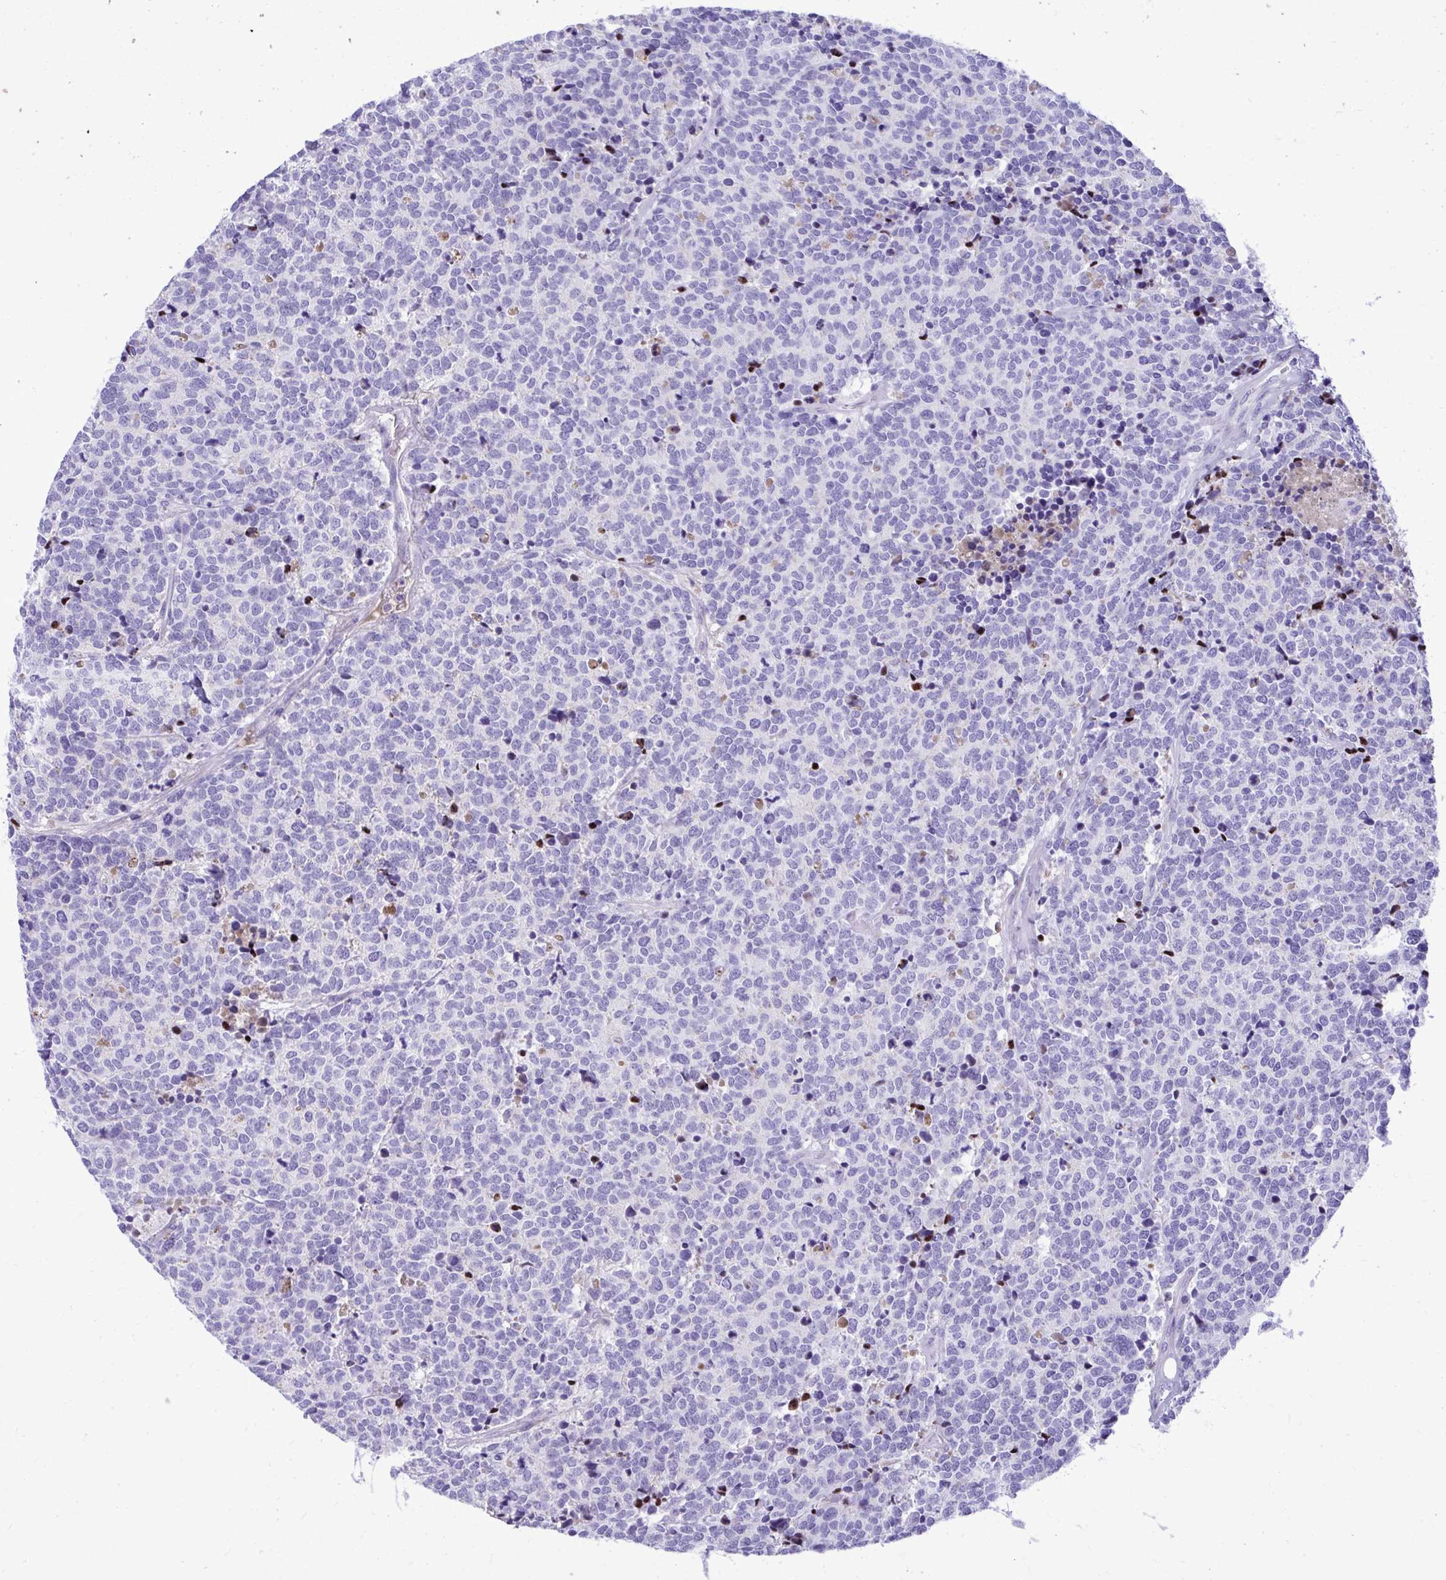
{"staining": {"intensity": "negative", "quantity": "none", "location": "none"}, "tissue": "carcinoid", "cell_type": "Tumor cells", "image_type": "cancer", "snomed": [{"axis": "morphology", "description": "Carcinoid, malignant, NOS"}, {"axis": "topography", "description": "Skin"}], "caption": "Tumor cells are negative for protein expression in human malignant carcinoid. (DAB immunohistochemistry, high magnification).", "gene": "HRG", "patient": {"sex": "female", "age": 79}}